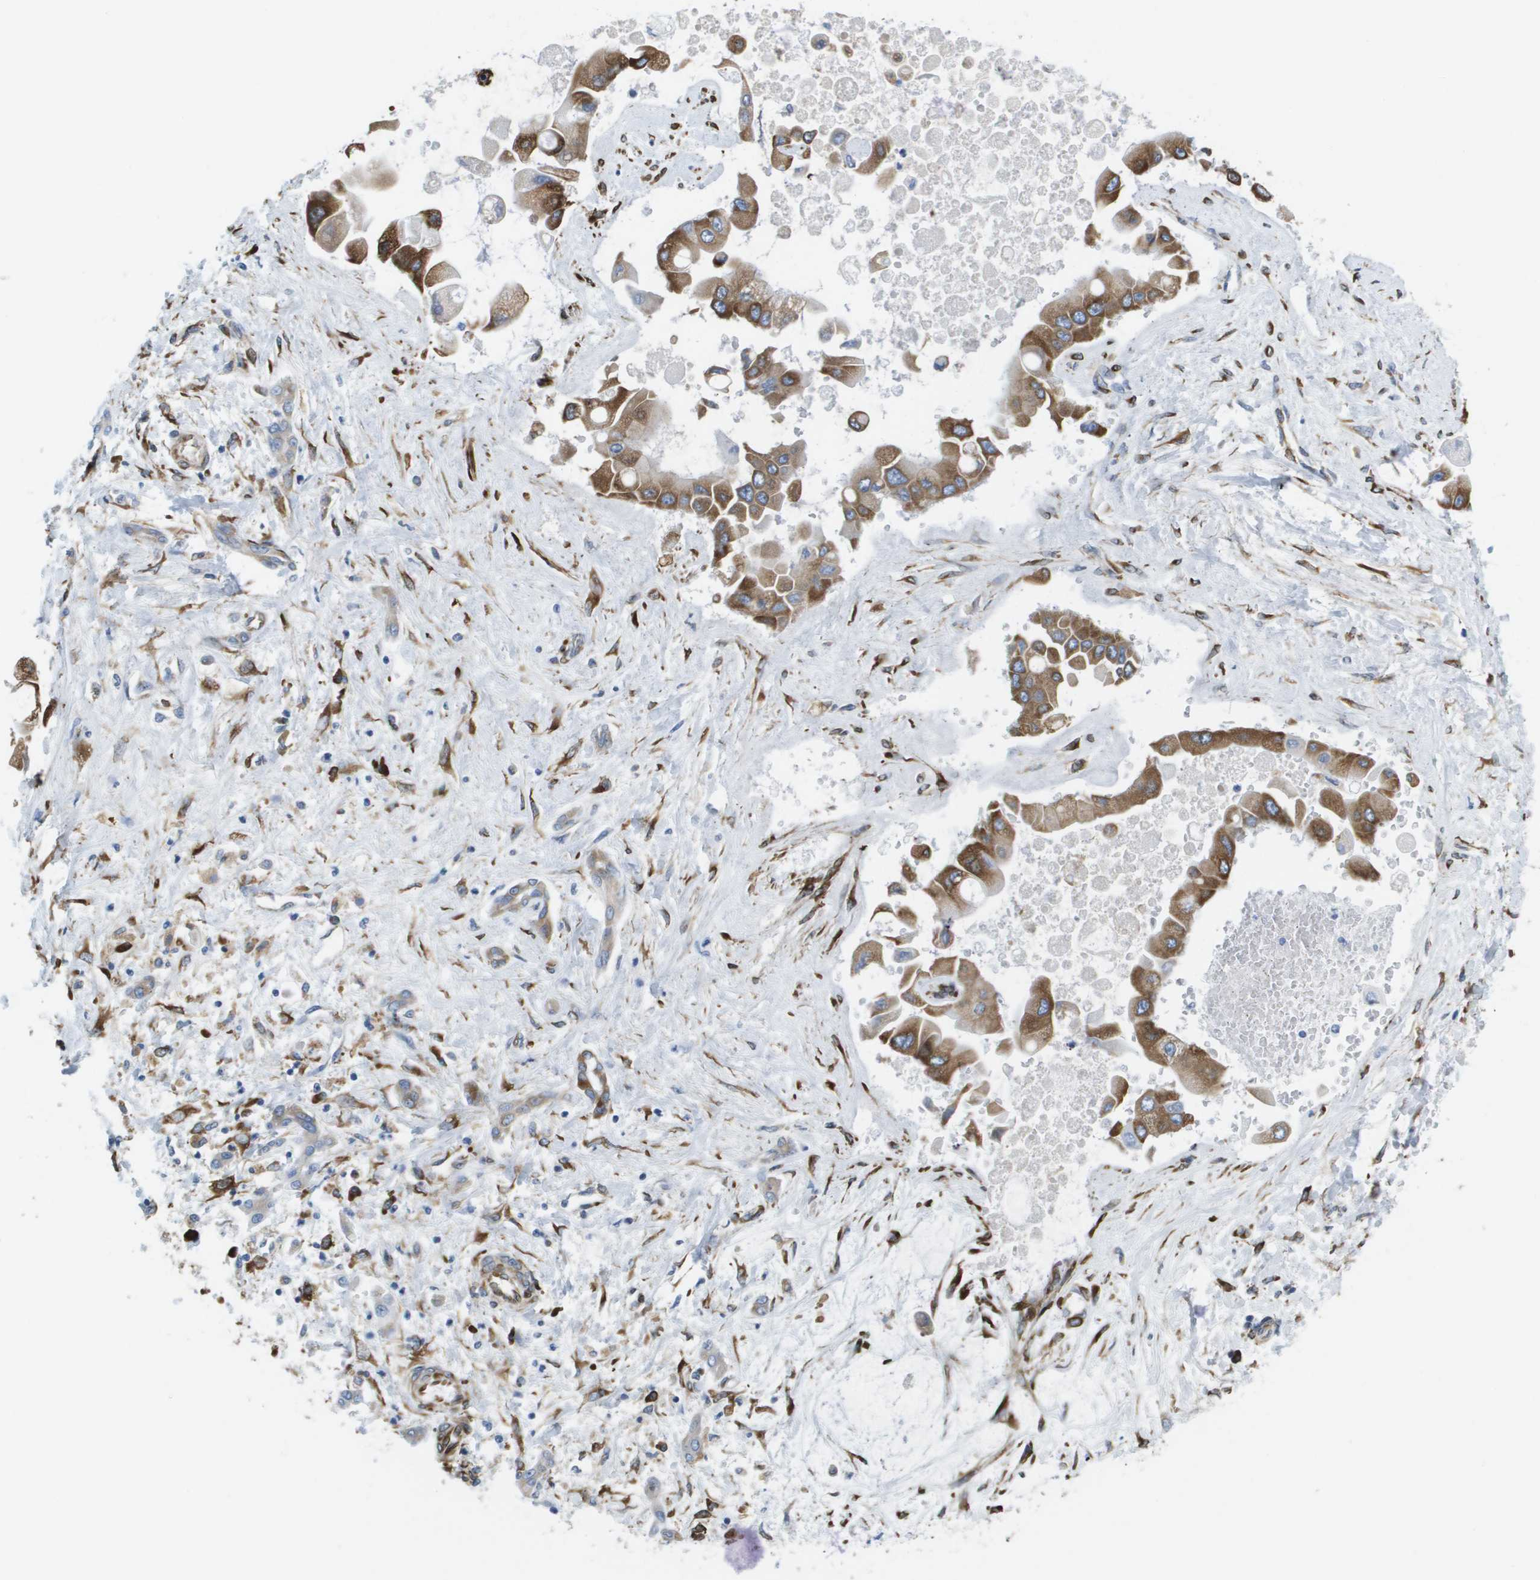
{"staining": {"intensity": "moderate", "quantity": ">75%", "location": "cytoplasmic/membranous"}, "tissue": "liver cancer", "cell_type": "Tumor cells", "image_type": "cancer", "snomed": [{"axis": "morphology", "description": "Cholangiocarcinoma"}, {"axis": "topography", "description": "Liver"}], "caption": "Tumor cells display medium levels of moderate cytoplasmic/membranous staining in approximately >75% of cells in human liver cancer (cholangiocarcinoma). (Brightfield microscopy of DAB IHC at high magnification).", "gene": "ST3GAL2", "patient": {"sex": "male", "age": 50}}